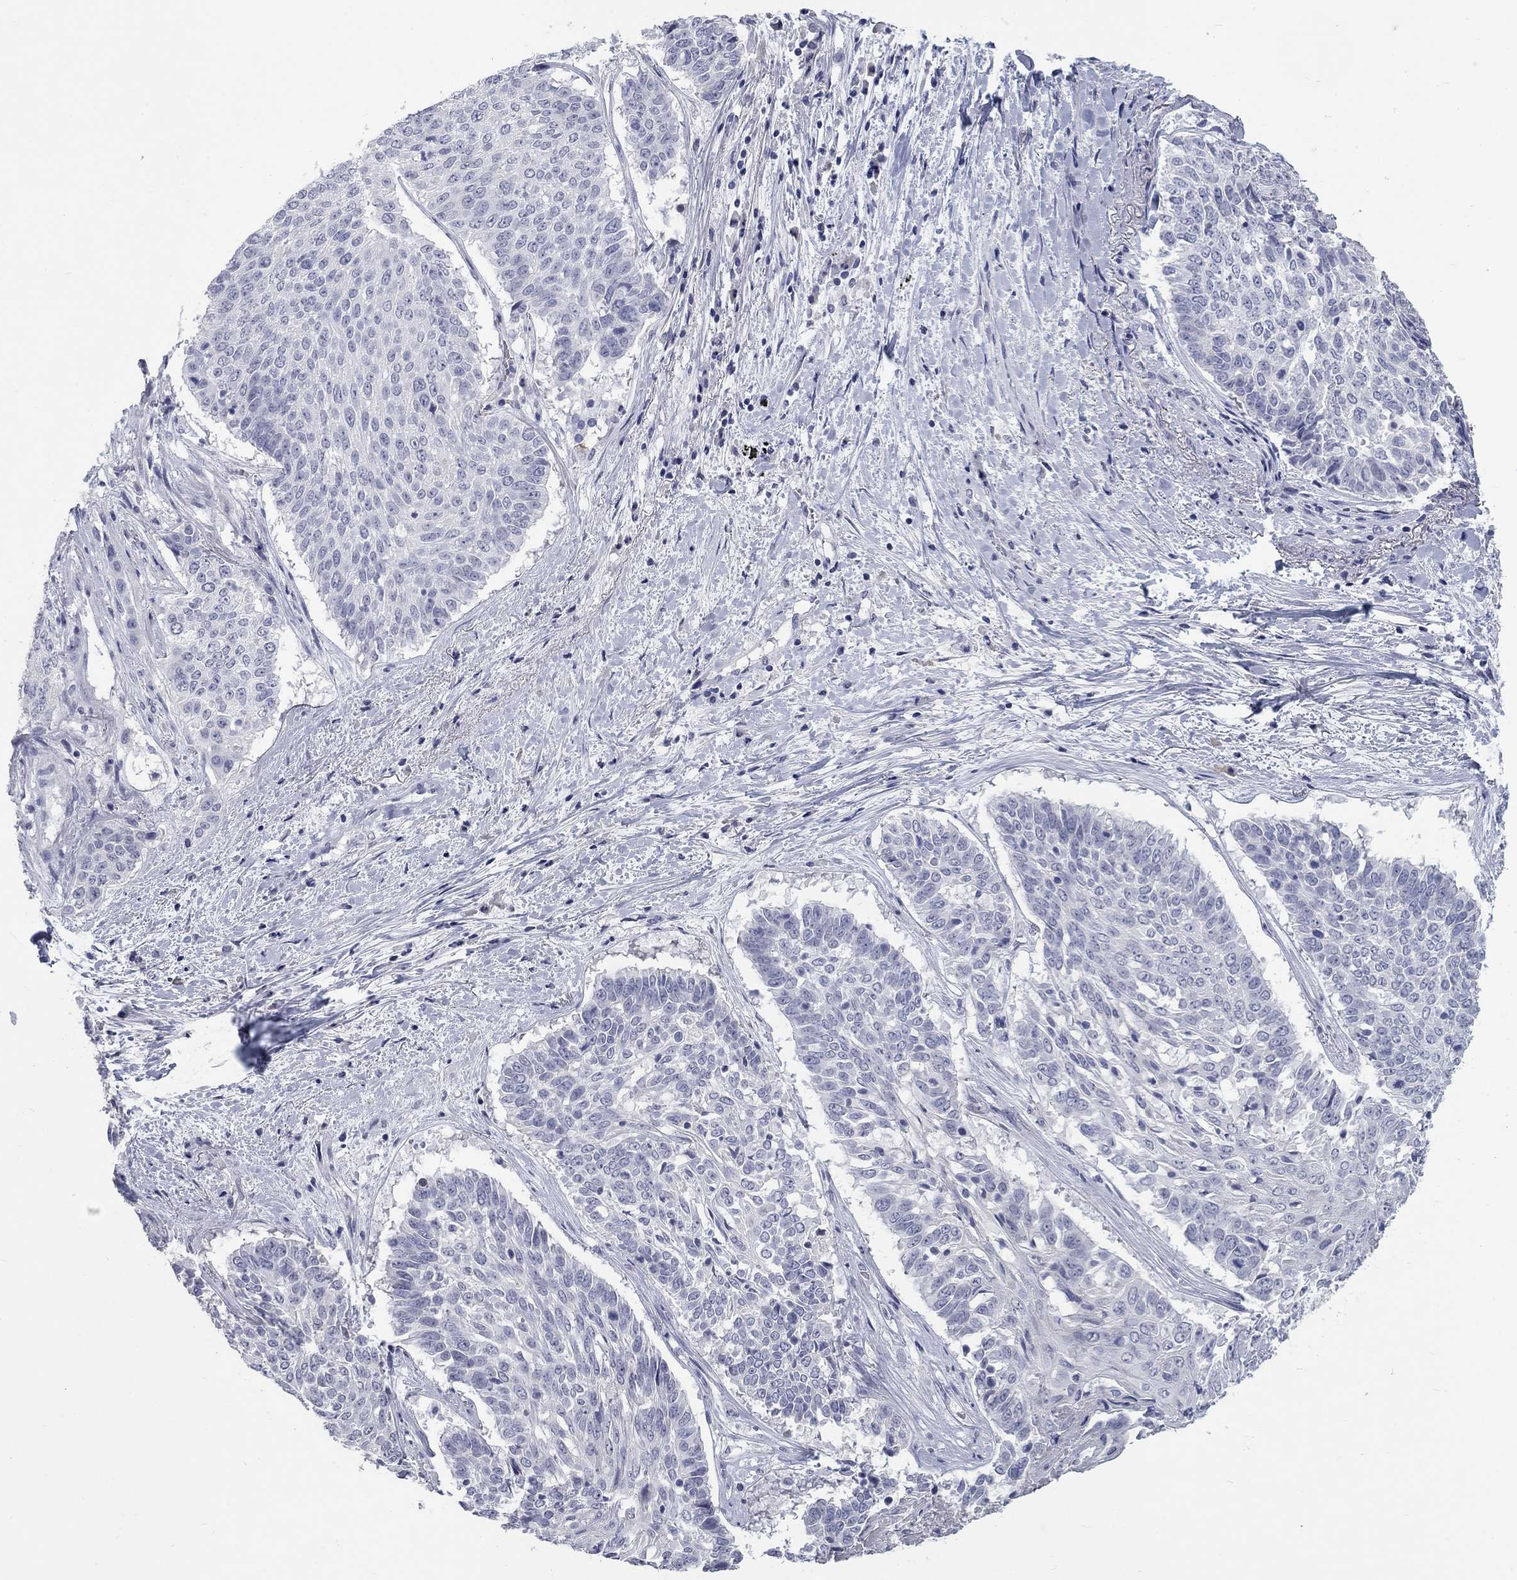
{"staining": {"intensity": "negative", "quantity": "none", "location": "none"}, "tissue": "lung cancer", "cell_type": "Tumor cells", "image_type": "cancer", "snomed": [{"axis": "morphology", "description": "Squamous cell carcinoma, NOS"}, {"axis": "topography", "description": "Lung"}], "caption": "High power microscopy histopathology image of an IHC micrograph of lung cancer (squamous cell carcinoma), revealing no significant positivity in tumor cells.", "gene": "ELAVL4", "patient": {"sex": "male", "age": 64}}